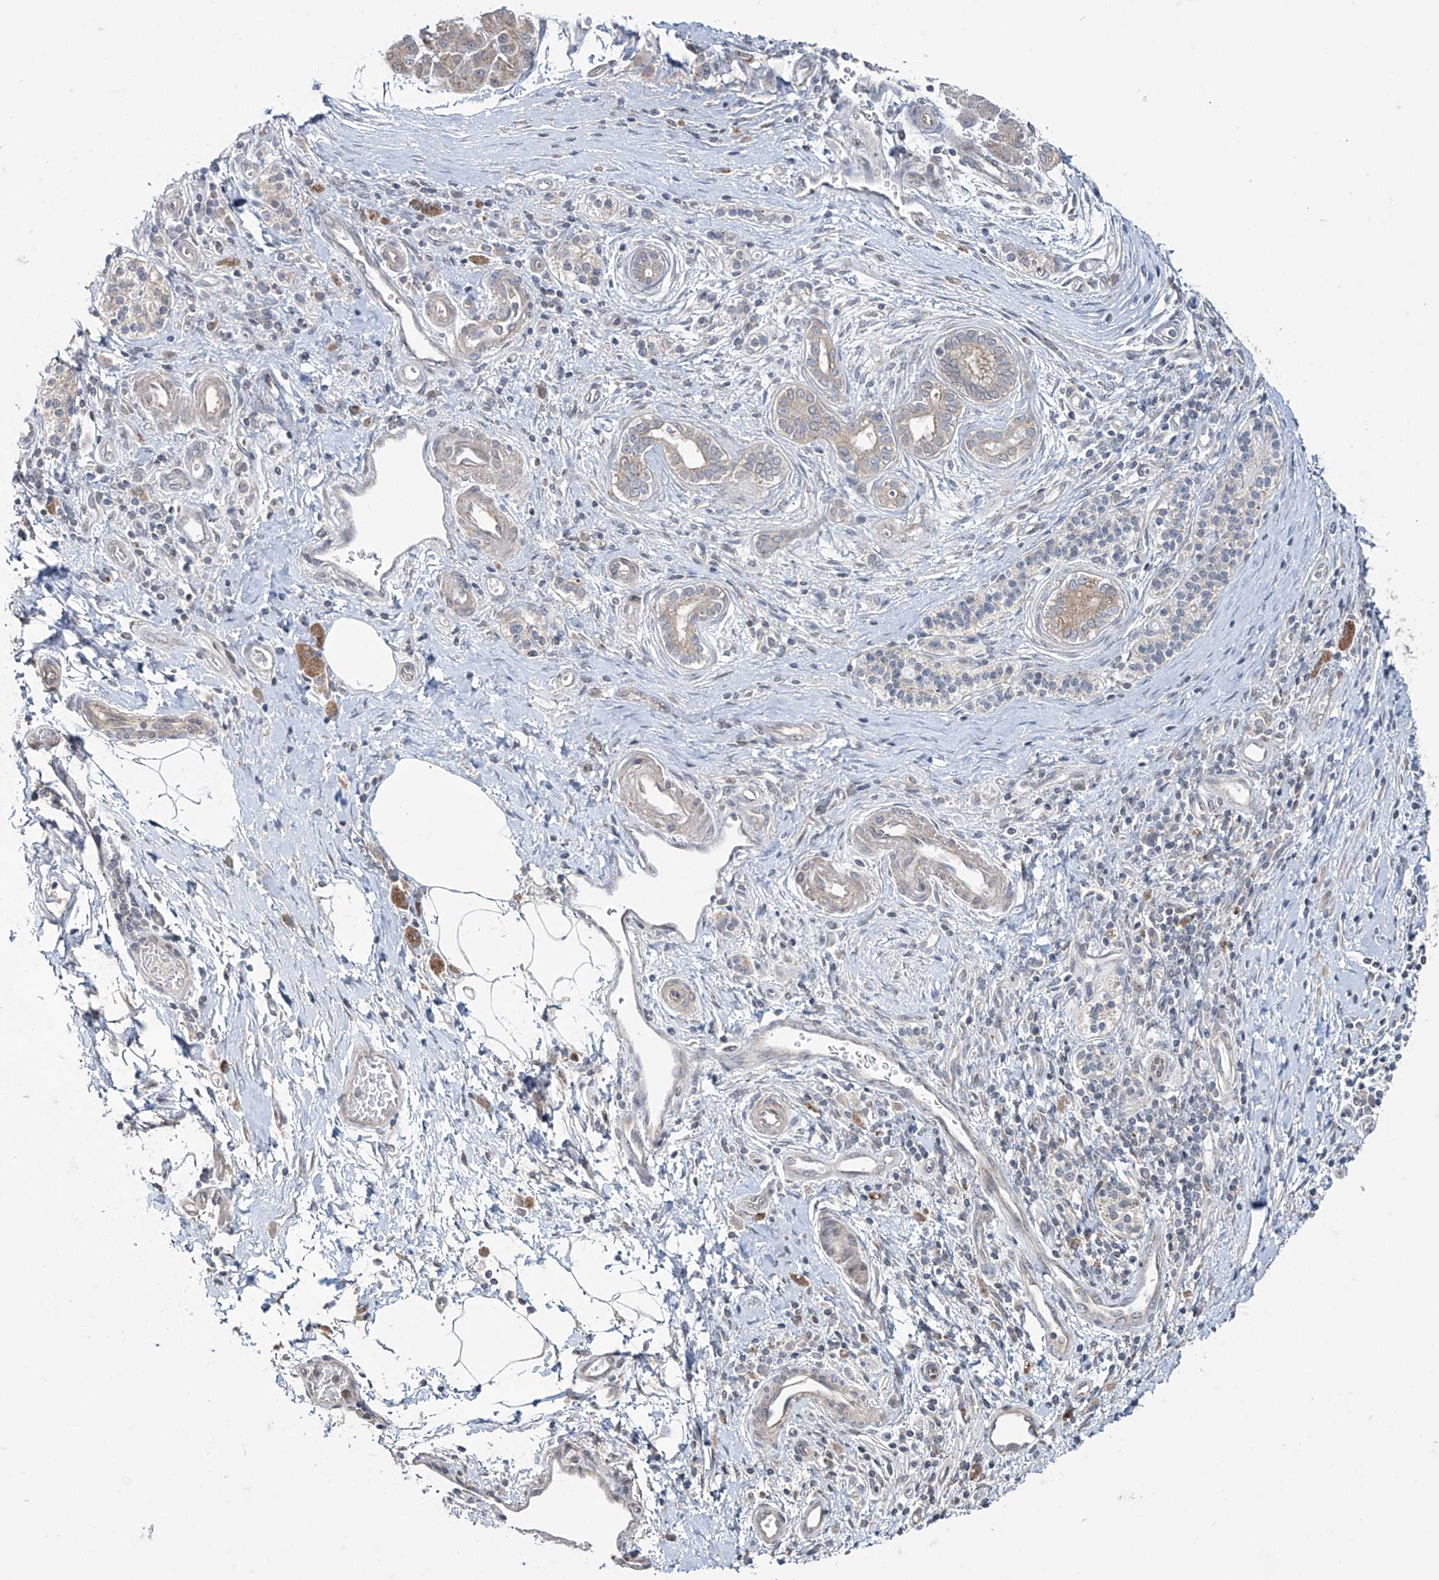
{"staining": {"intensity": "weak", "quantity": "25%-75%", "location": "cytoplasmic/membranous"}, "tissue": "pancreatic cancer", "cell_type": "Tumor cells", "image_type": "cancer", "snomed": [{"axis": "morphology", "description": "Adenocarcinoma, NOS"}, {"axis": "topography", "description": "Pancreas"}], "caption": "Weak cytoplasmic/membranous positivity is identified in approximately 25%-75% of tumor cells in pancreatic cancer.", "gene": "TRIM60", "patient": {"sex": "female", "age": 72}}